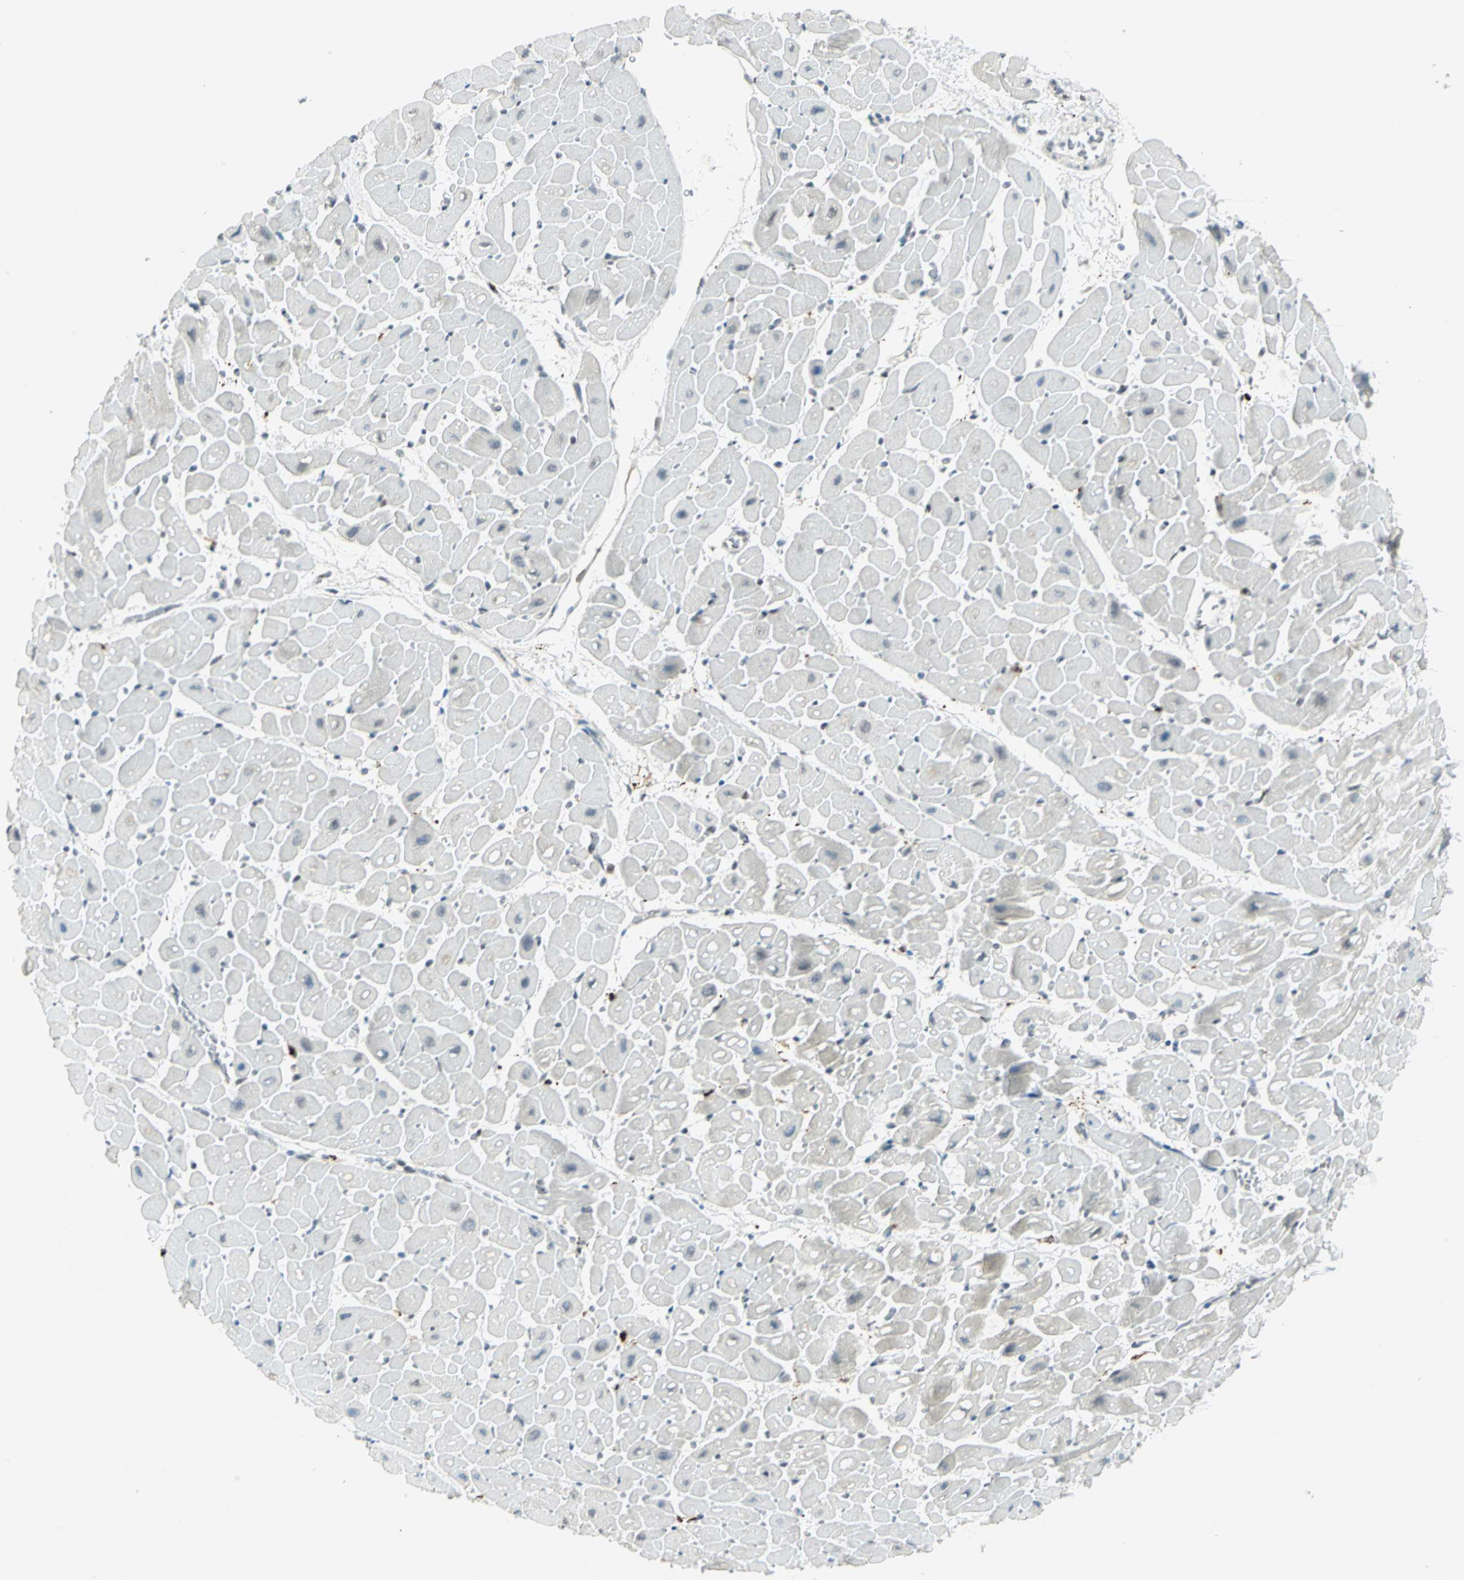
{"staining": {"intensity": "negative", "quantity": "none", "location": "none"}, "tissue": "heart muscle", "cell_type": "Cardiomyocytes", "image_type": "normal", "snomed": [{"axis": "morphology", "description": "Normal tissue, NOS"}, {"axis": "topography", "description": "Heart"}], "caption": "IHC histopathology image of normal heart muscle: heart muscle stained with DAB (3,3'-diaminobenzidine) reveals no significant protein staining in cardiomyocytes. (Stains: DAB immunohistochemistry (IHC) with hematoxylin counter stain, Microscopy: brightfield microscopy at high magnification).", "gene": "MTMR10", "patient": {"sex": "male", "age": 45}}